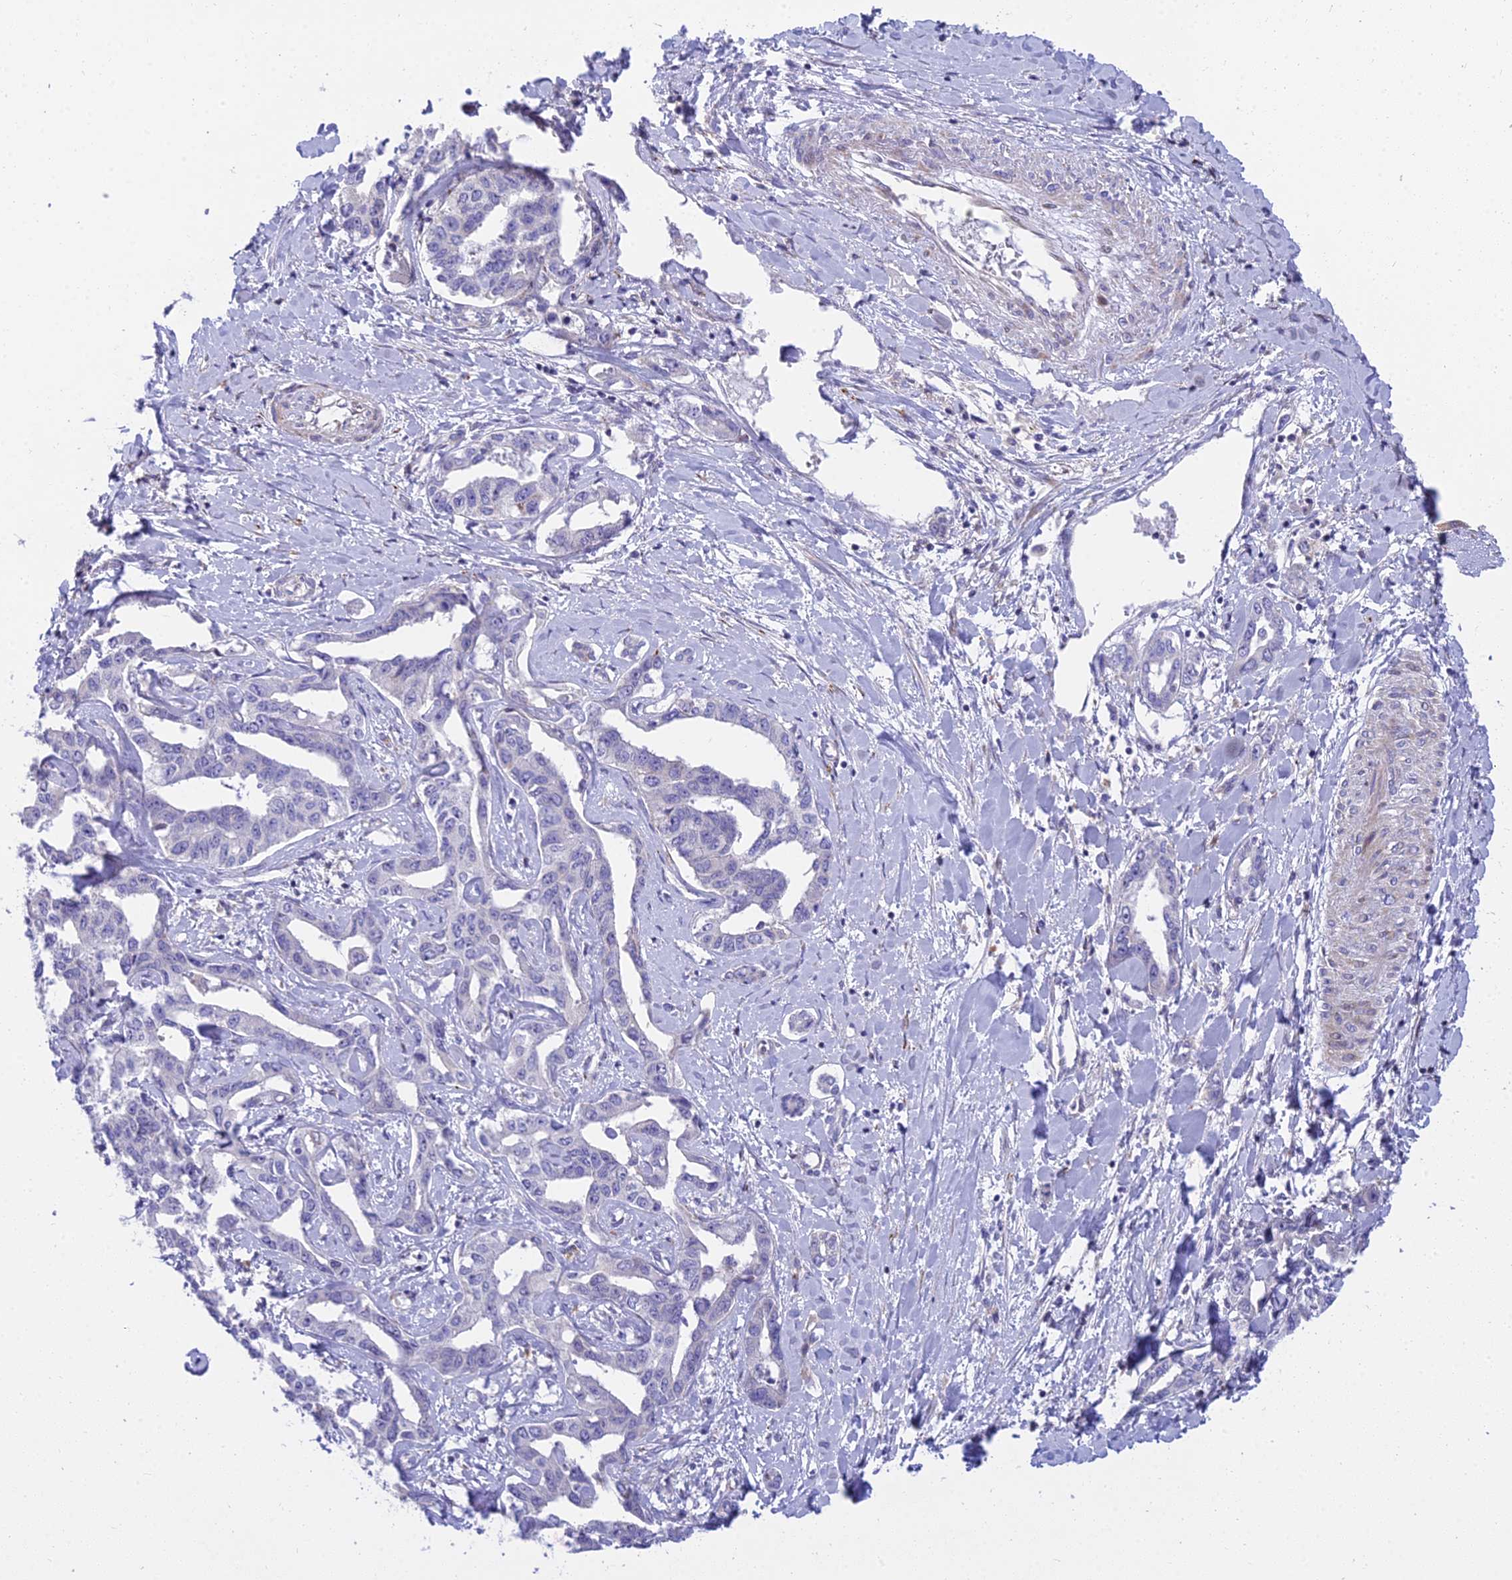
{"staining": {"intensity": "negative", "quantity": "none", "location": "none"}, "tissue": "liver cancer", "cell_type": "Tumor cells", "image_type": "cancer", "snomed": [{"axis": "morphology", "description": "Cholangiocarcinoma"}, {"axis": "topography", "description": "Liver"}], "caption": "Immunohistochemistry (IHC) of human liver cholangiocarcinoma displays no staining in tumor cells.", "gene": "CLCN7", "patient": {"sex": "male", "age": 59}}